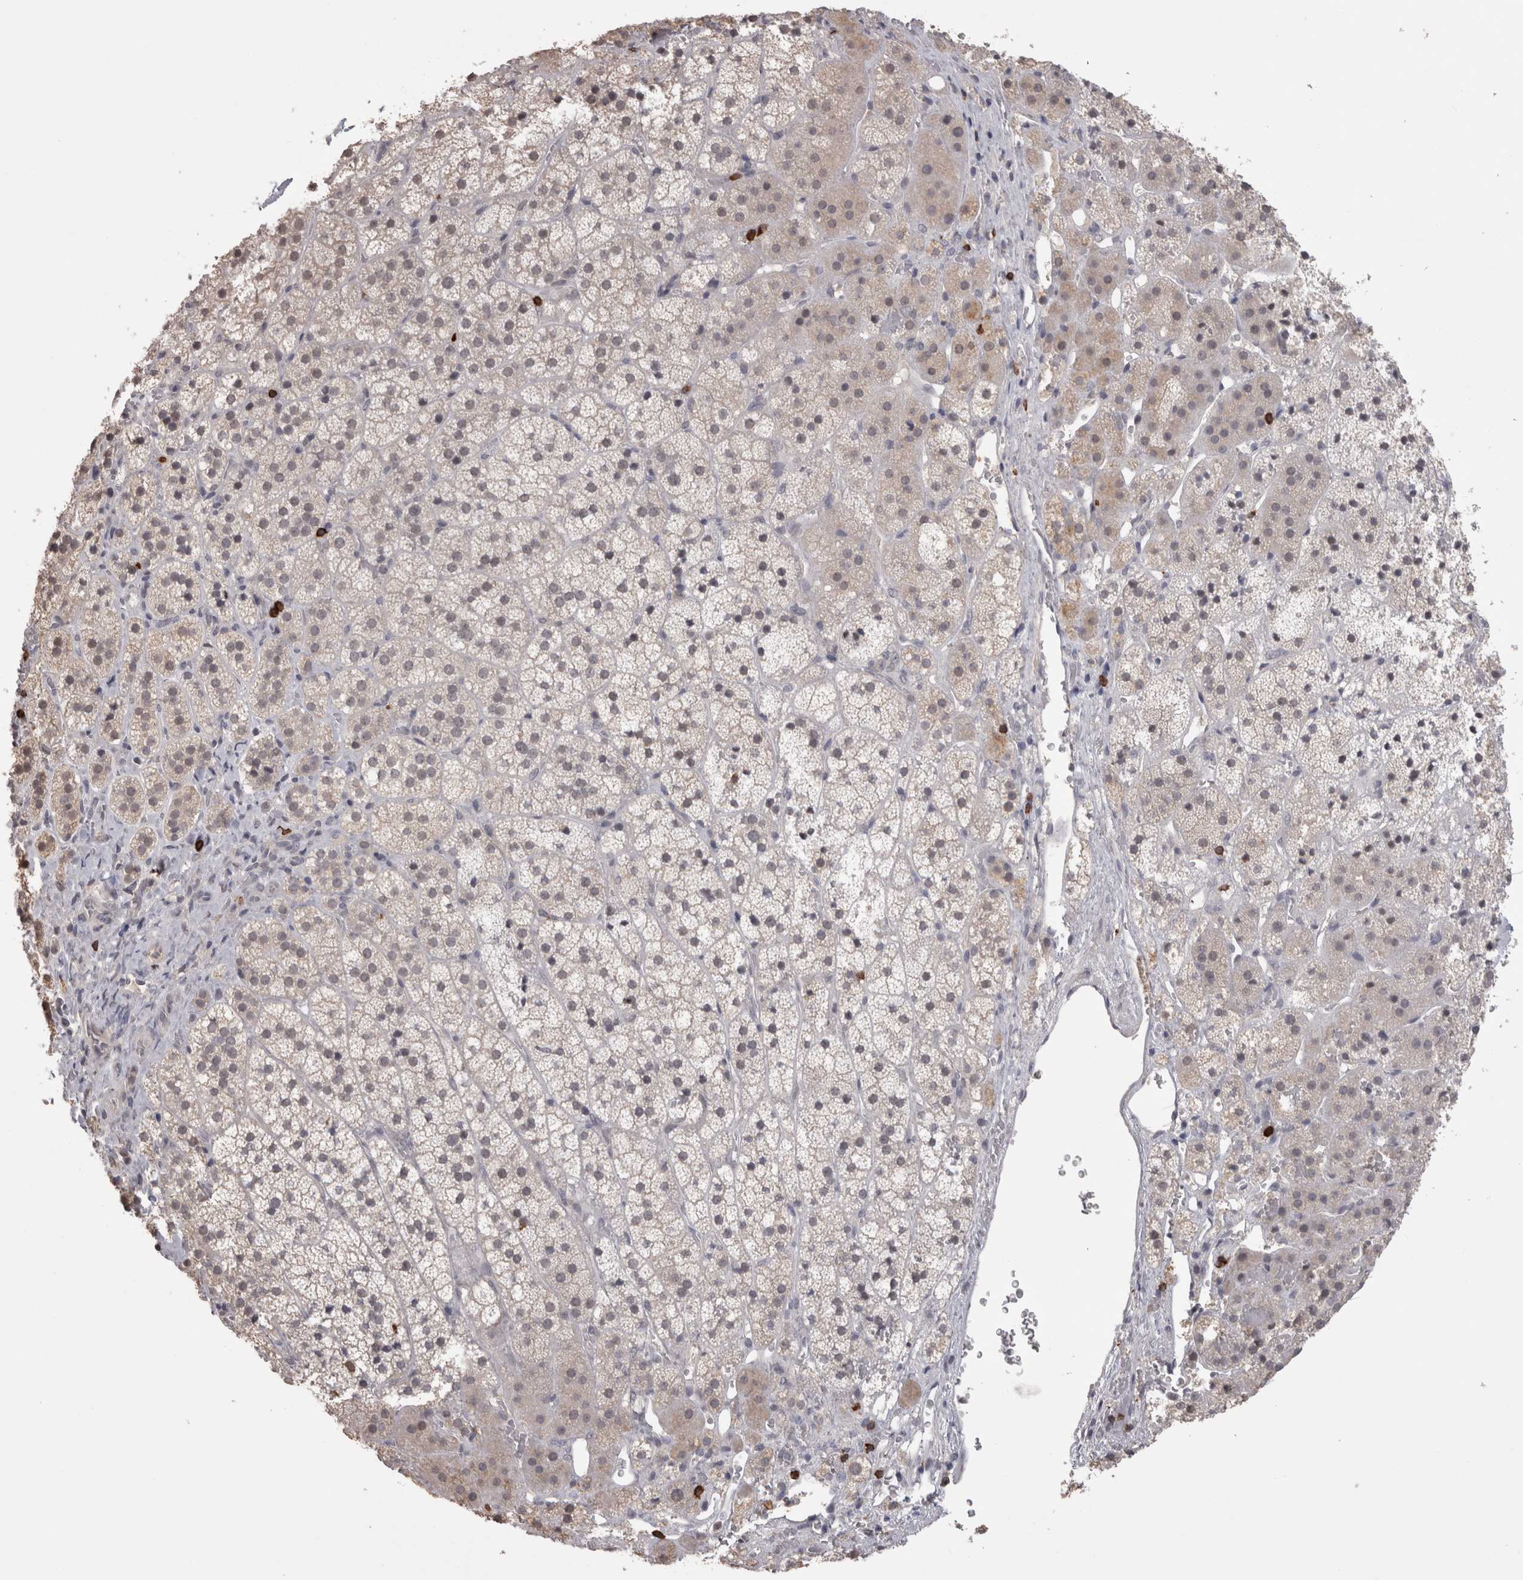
{"staining": {"intensity": "weak", "quantity": "<25%", "location": "cytoplasmic/membranous,nuclear"}, "tissue": "adrenal gland", "cell_type": "Glandular cells", "image_type": "normal", "snomed": [{"axis": "morphology", "description": "Normal tissue, NOS"}, {"axis": "topography", "description": "Adrenal gland"}], "caption": "The histopathology image demonstrates no significant positivity in glandular cells of adrenal gland. The staining was performed using DAB to visualize the protein expression in brown, while the nuclei were stained in blue with hematoxylin (Magnification: 20x).", "gene": "SKAP1", "patient": {"sex": "female", "age": 44}}